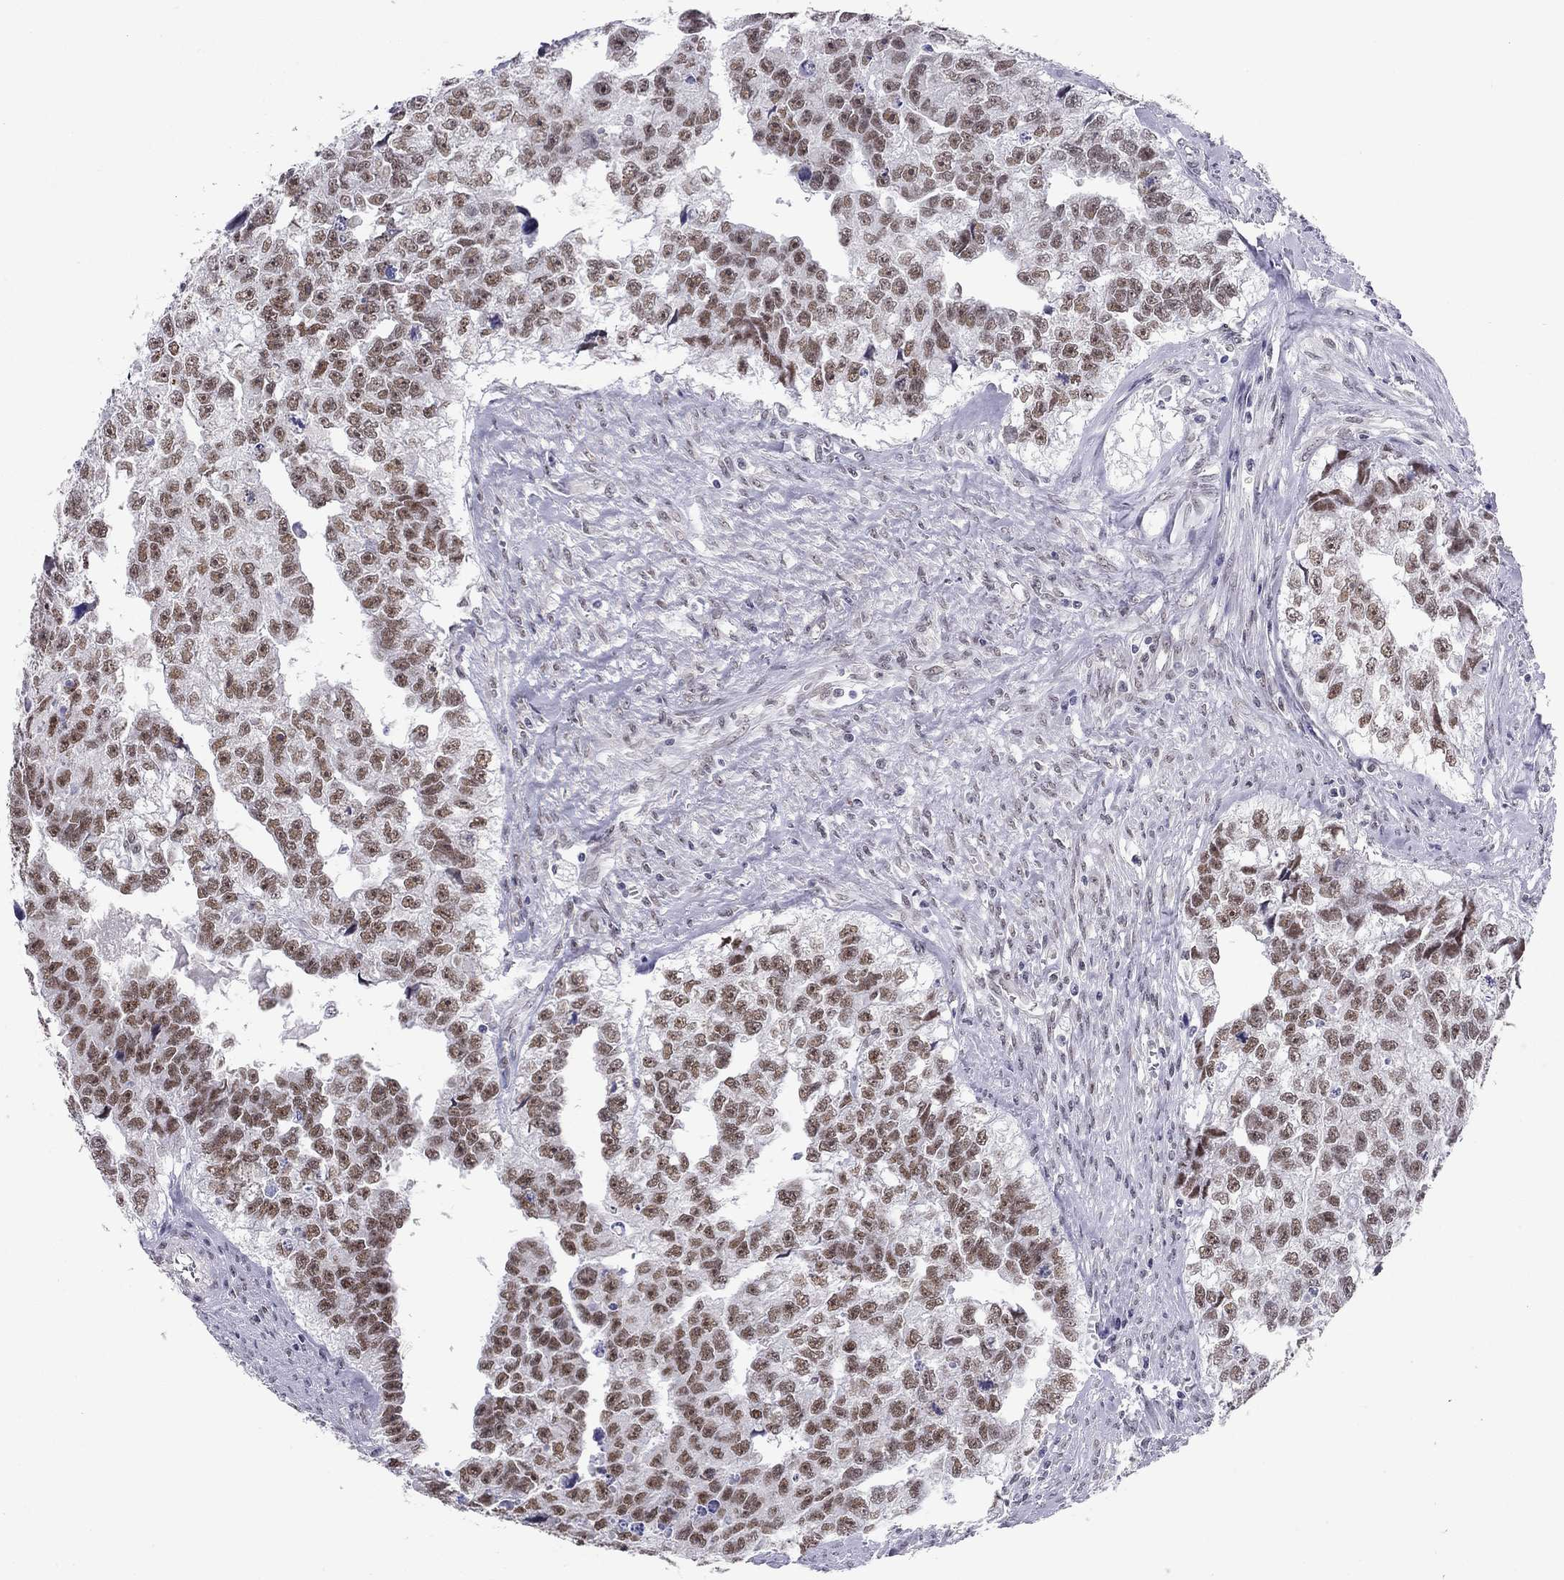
{"staining": {"intensity": "moderate", "quantity": ">75%", "location": "nuclear"}, "tissue": "testis cancer", "cell_type": "Tumor cells", "image_type": "cancer", "snomed": [{"axis": "morphology", "description": "Carcinoma, Embryonal, NOS"}, {"axis": "morphology", "description": "Teratoma, malignant, NOS"}, {"axis": "topography", "description": "Testis"}], "caption": "Tumor cells show moderate nuclear positivity in about >75% of cells in testis cancer.", "gene": "DOT1L", "patient": {"sex": "male", "age": 44}}